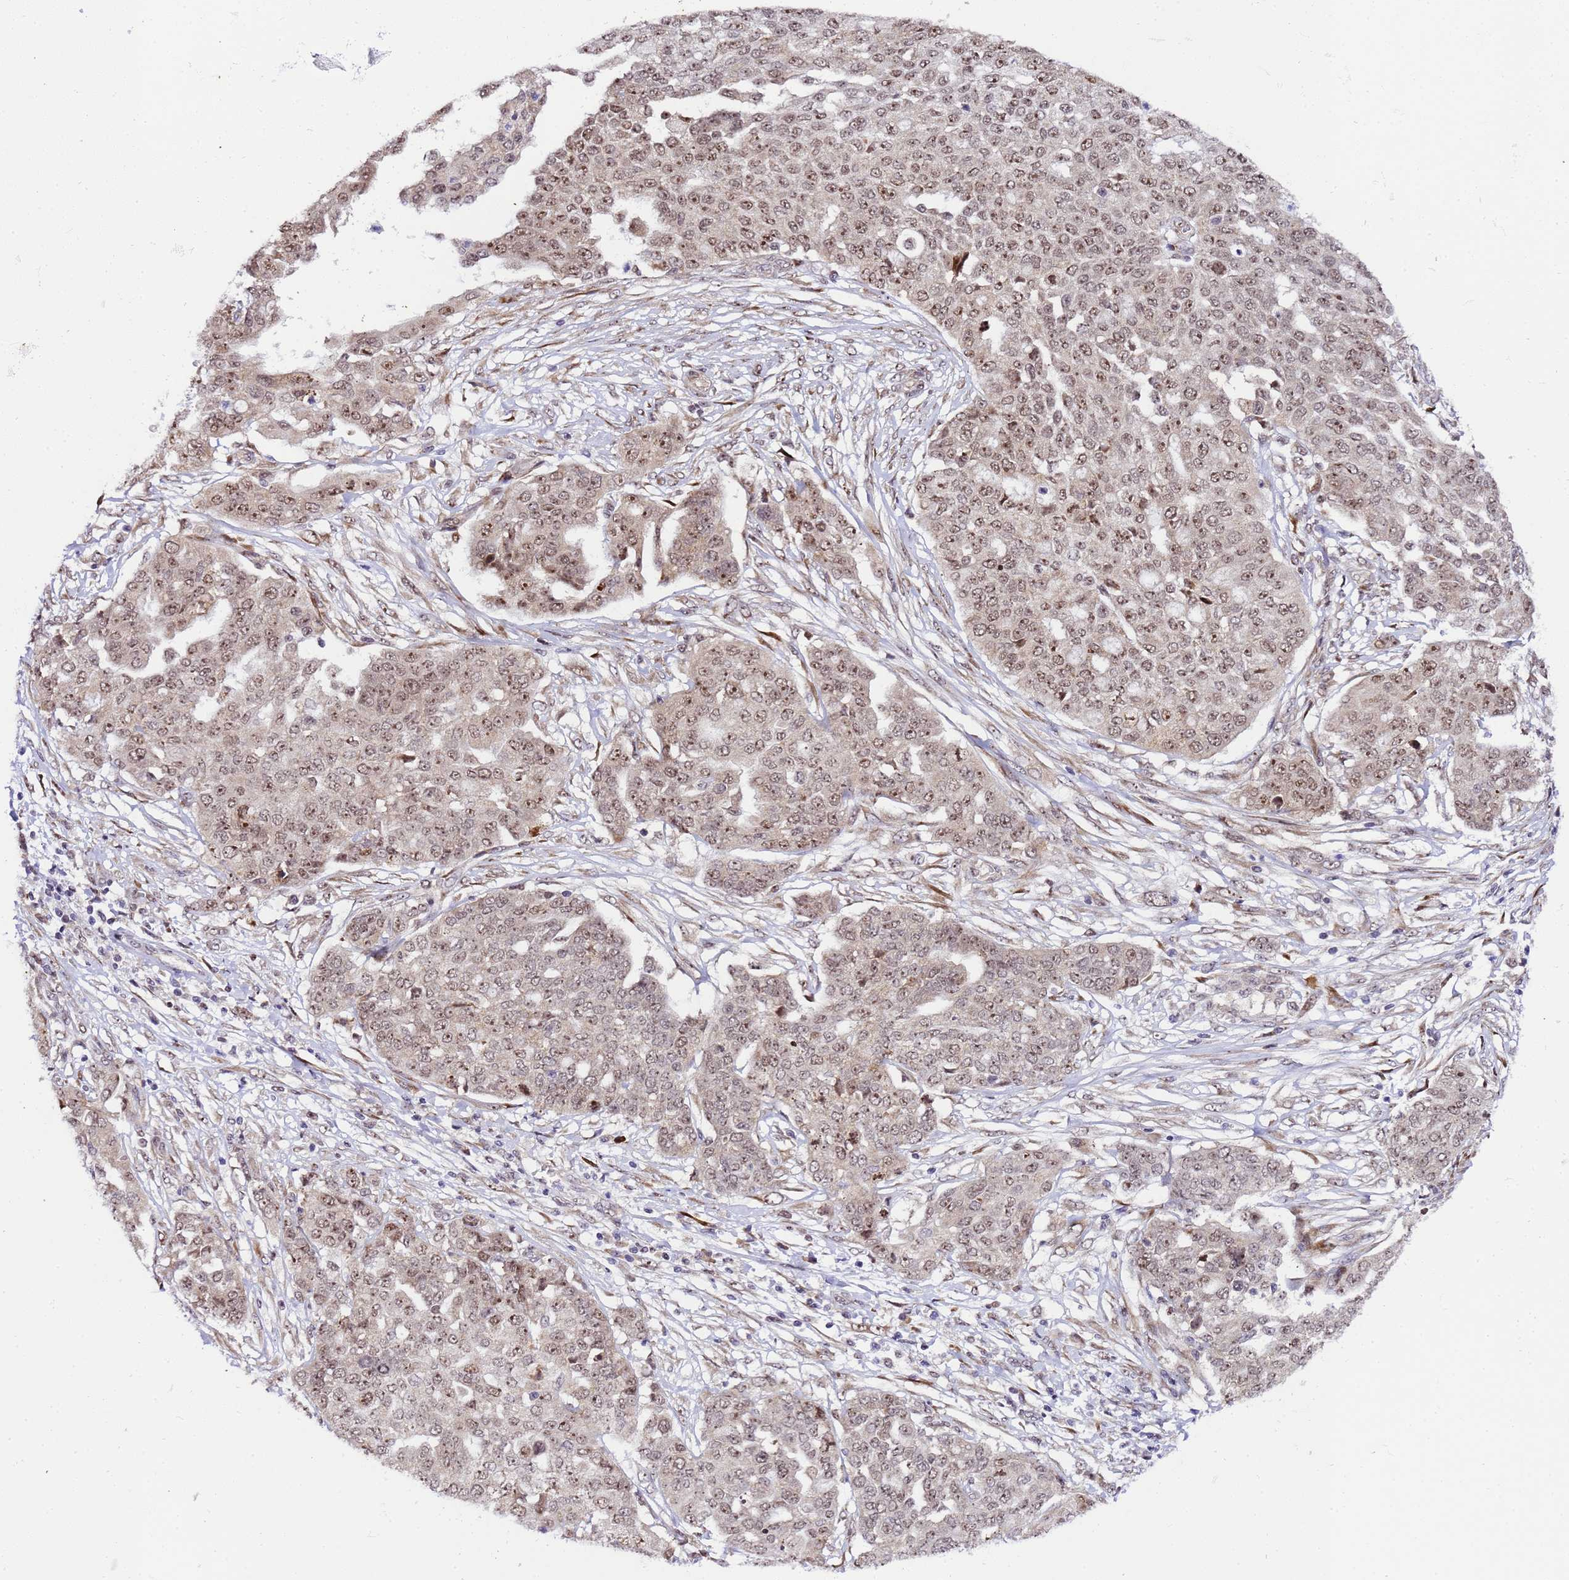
{"staining": {"intensity": "moderate", "quantity": ">75%", "location": "nuclear"}, "tissue": "ovarian cancer", "cell_type": "Tumor cells", "image_type": "cancer", "snomed": [{"axis": "morphology", "description": "Cystadenocarcinoma, serous, NOS"}, {"axis": "topography", "description": "Soft tissue"}, {"axis": "topography", "description": "Ovary"}], "caption": "Tumor cells exhibit moderate nuclear staining in about >75% of cells in ovarian cancer. (DAB (3,3'-diaminobenzidine) IHC, brown staining for protein, blue staining for nuclei).", "gene": "SLX4IP", "patient": {"sex": "female", "age": 57}}